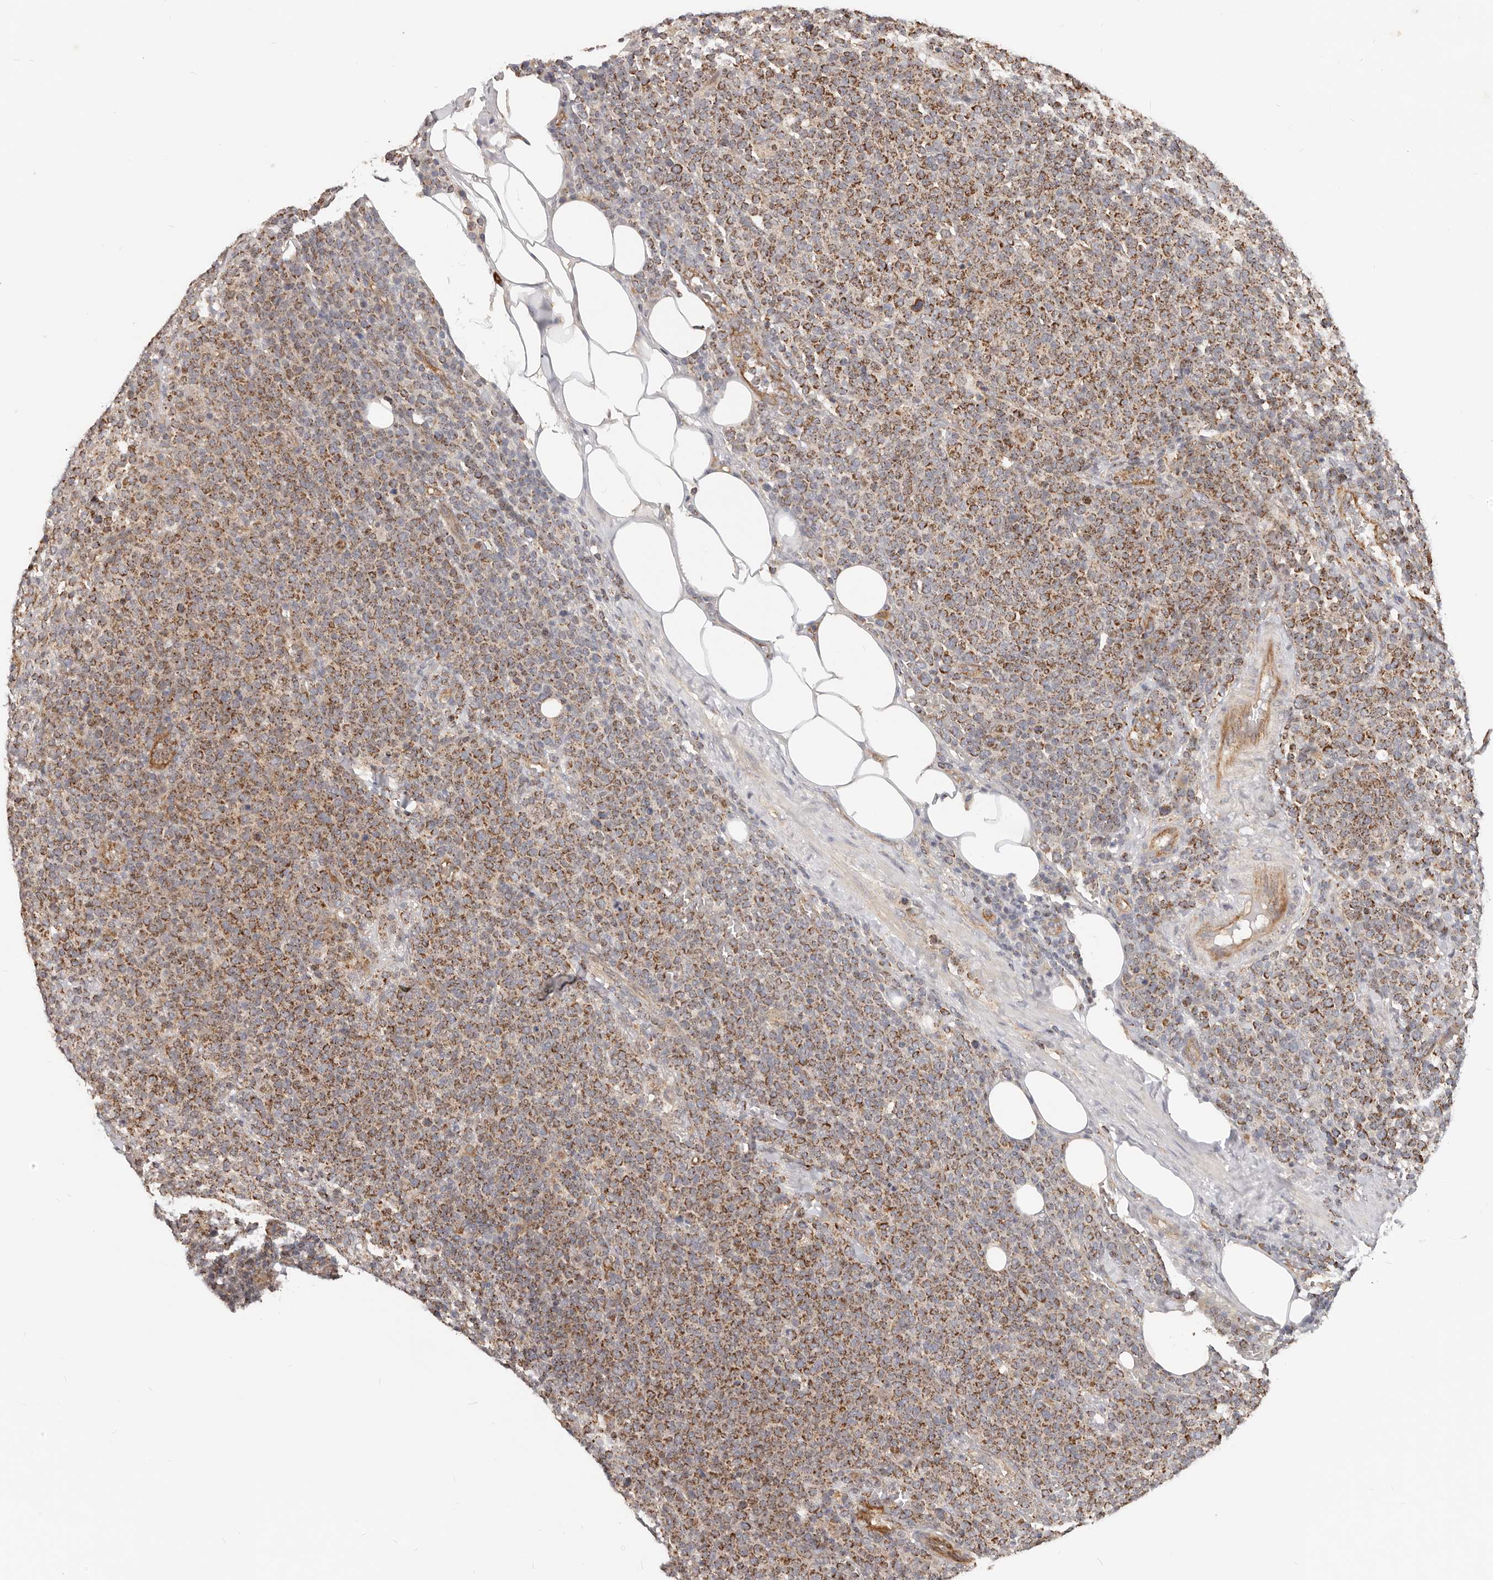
{"staining": {"intensity": "strong", "quantity": ">75%", "location": "cytoplasmic/membranous"}, "tissue": "lymphoma", "cell_type": "Tumor cells", "image_type": "cancer", "snomed": [{"axis": "morphology", "description": "Malignant lymphoma, non-Hodgkin's type, High grade"}, {"axis": "topography", "description": "Lymph node"}], "caption": "Human malignant lymphoma, non-Hodgkin's type (high-grade) stained with a protein marker displays strong staining in tumor cells.", "gene": "USP49", "patient": {"sex": "male", "age": 61}}